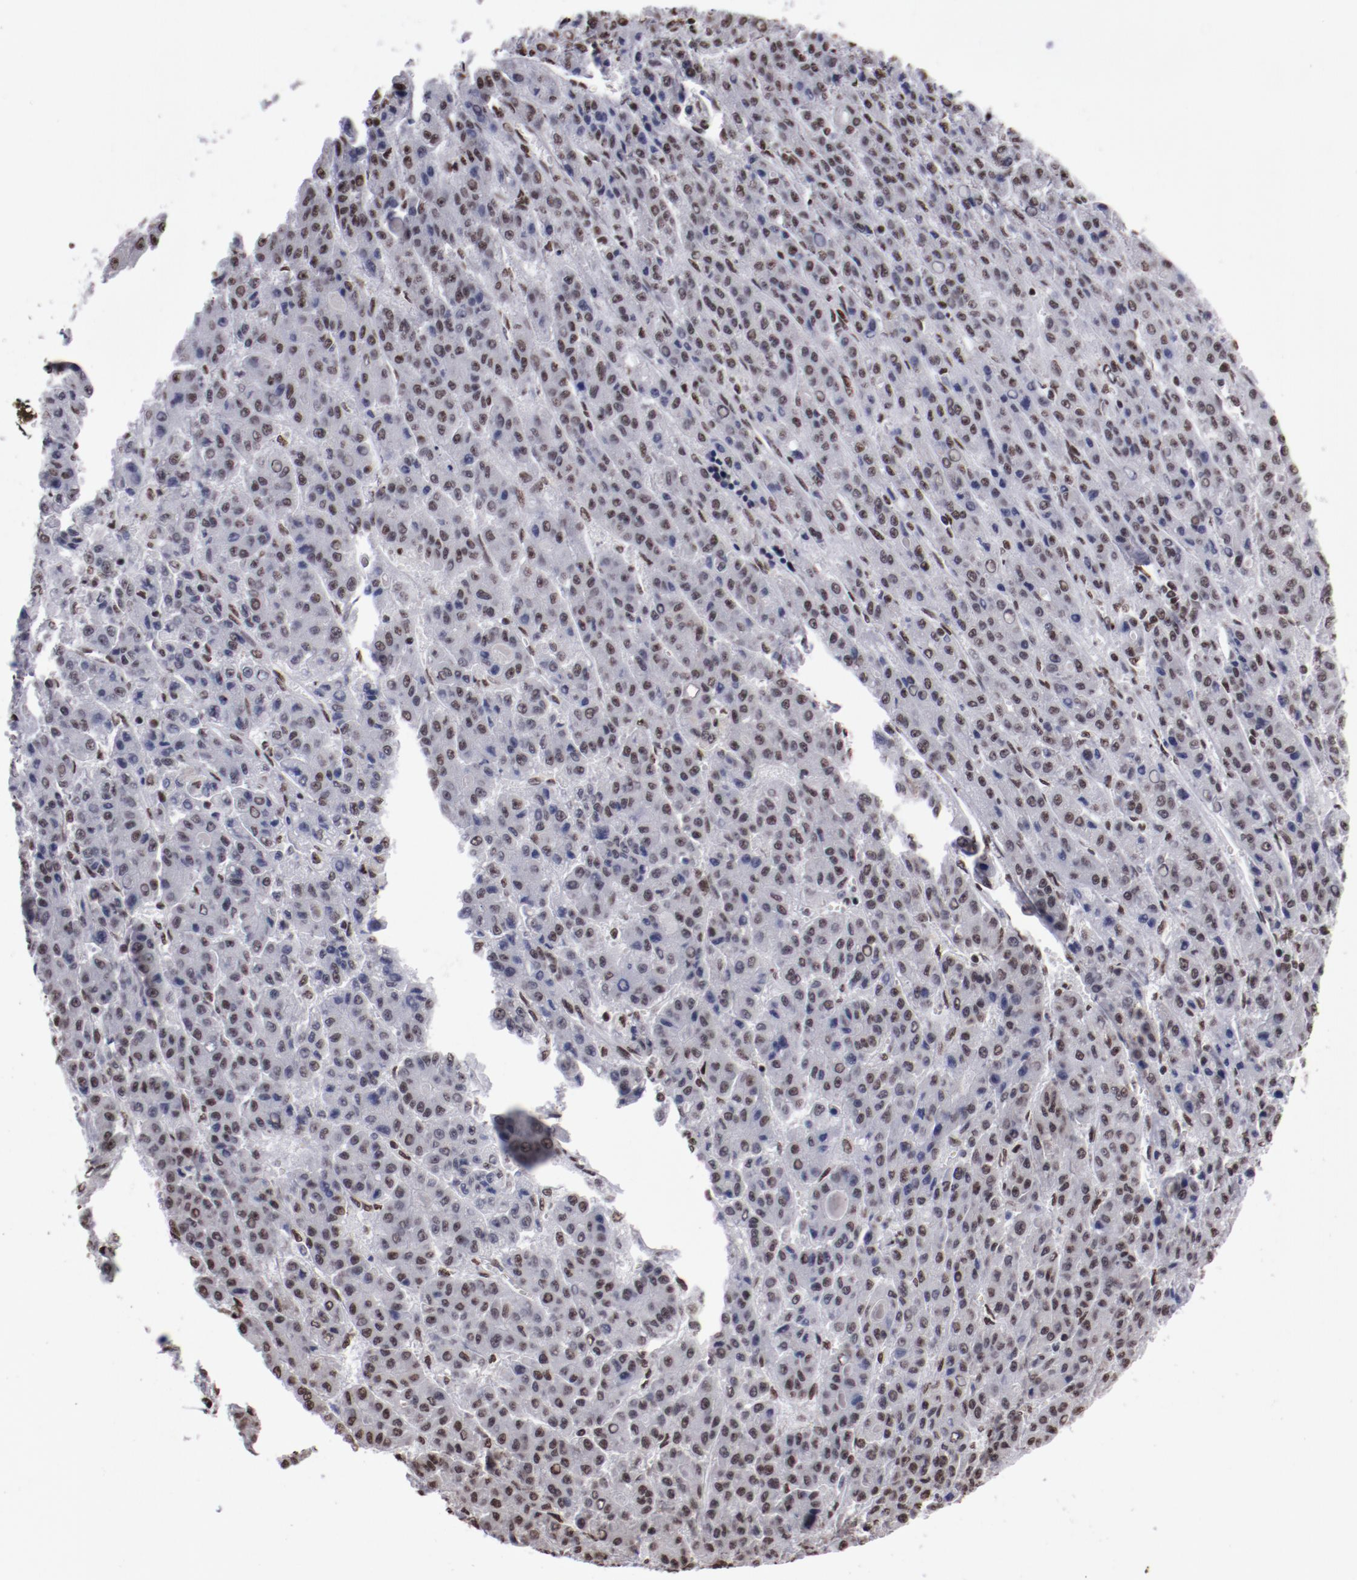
{"staining": {"intensity": "moderate", "quantity": "25%-75%", "location": "nuclear"}, "tissue": "liver cancer", "cell_type": "Tumor cells", "image_type": "cancer", "snomed": [{"axis": "morphology", "description": "Carcinoma, Hepatocellular, NOS"}, {"axis": "topography", "description": "Liver"}], "caption": "Immunohistochemical staining of human liver cancer exhibits medium levels of moderate nuclear expression in about 25%-75% of tumor cells.", "gene": "HNRNPA2B1", "patient": {"sex": "male", "age": 70}}